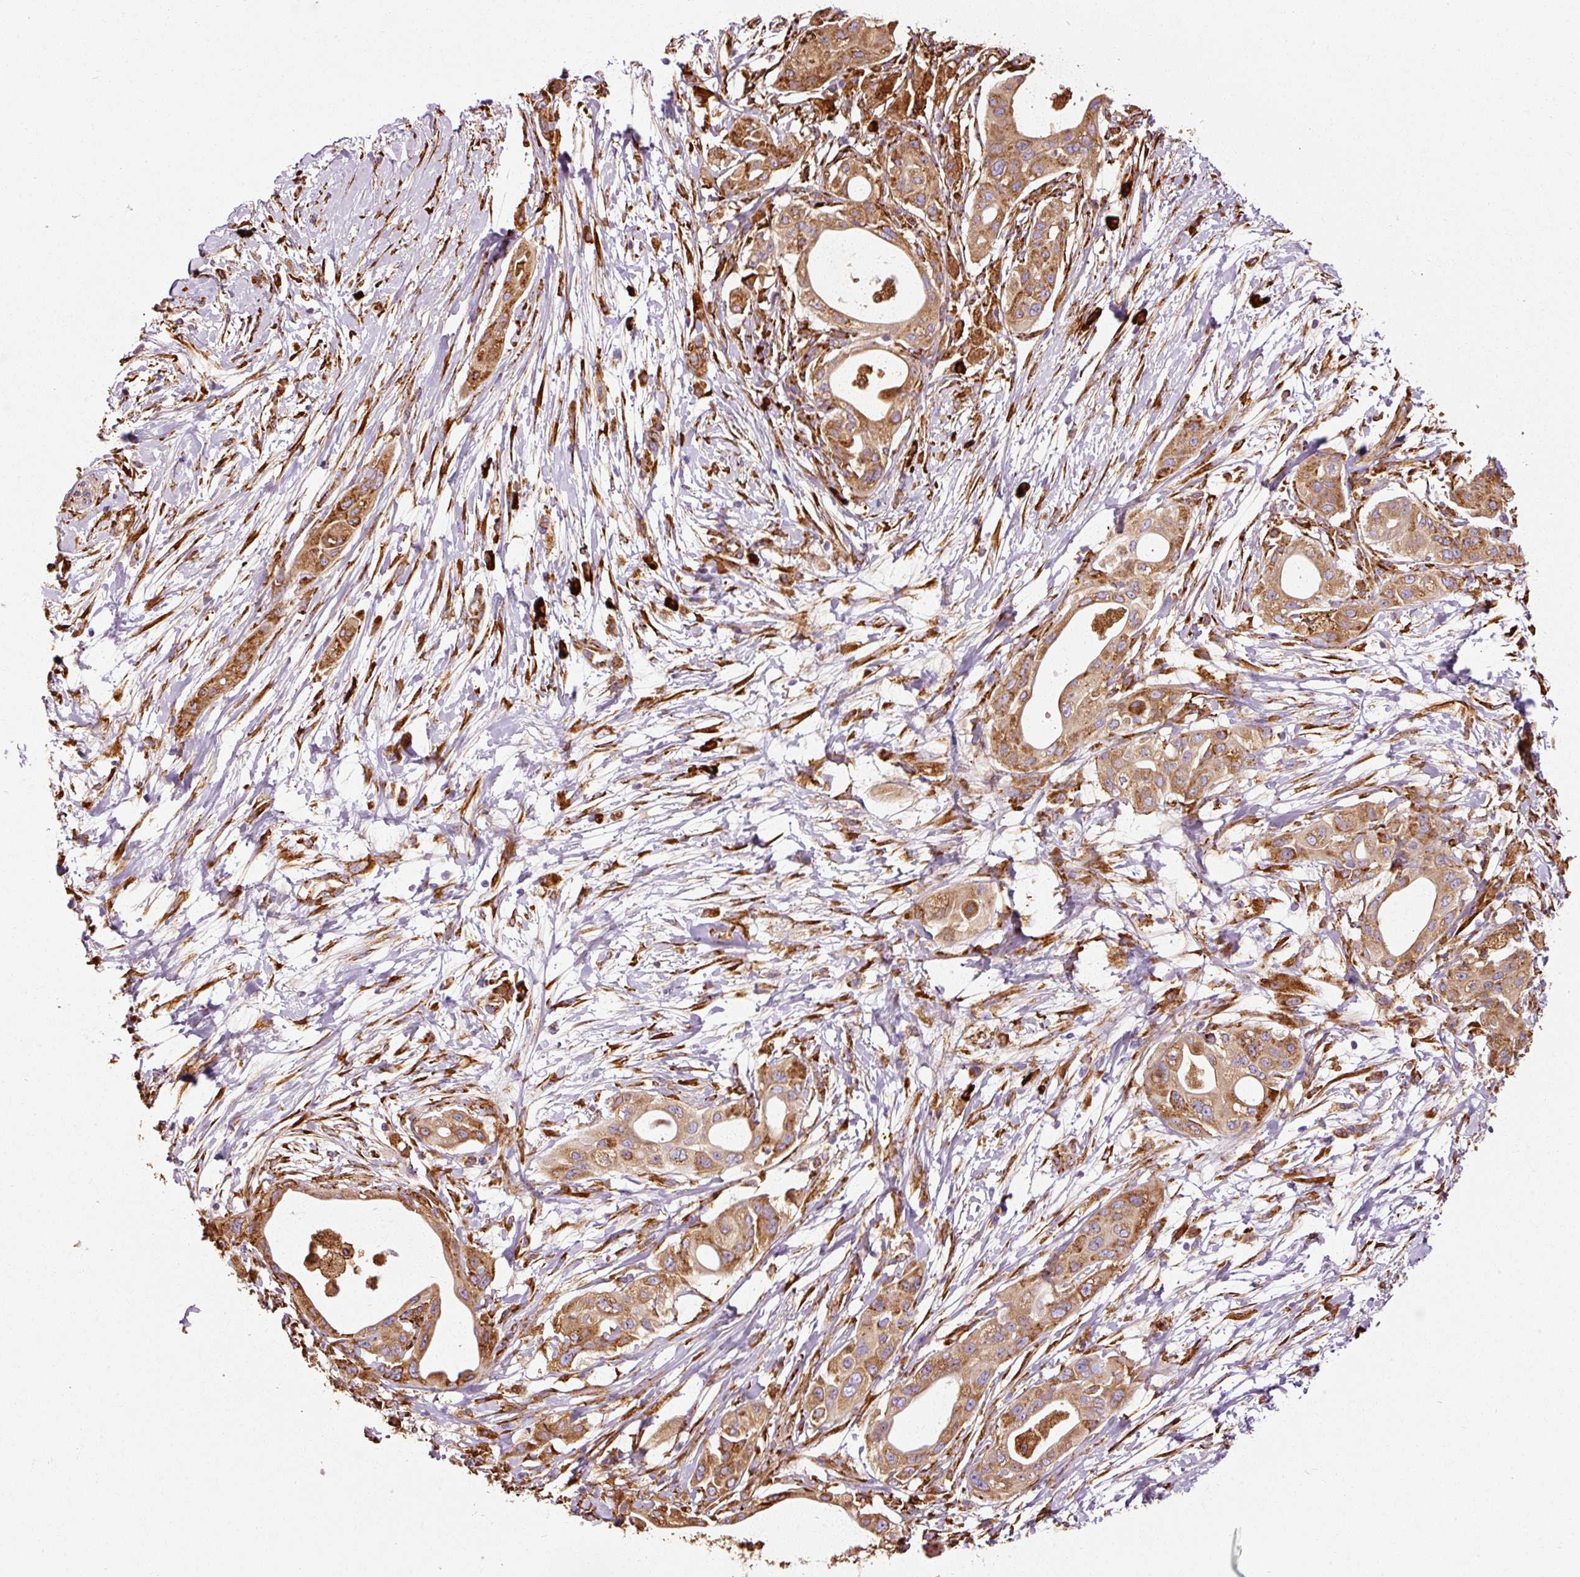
{"staining": {"intensity": "strong", "quantity": ">75%", "location": "cytoplasmic/membranous"}, "tissue": "pancreatic cancer", "cell_type": "Tumor cells", "image_type": "cancer", "snomed": [{"axis": "morphology", "description": "Adenocarcinoma, NOS"}, {"axis": "topography", "description": "Pancreas"}], "caption": "Human pancreatic adenocarcinoma stained with a protein marker demonstrates strong staining in tumor cells.", "gene": "KLC1", "patient": {"sex": "male", "age": 68}}